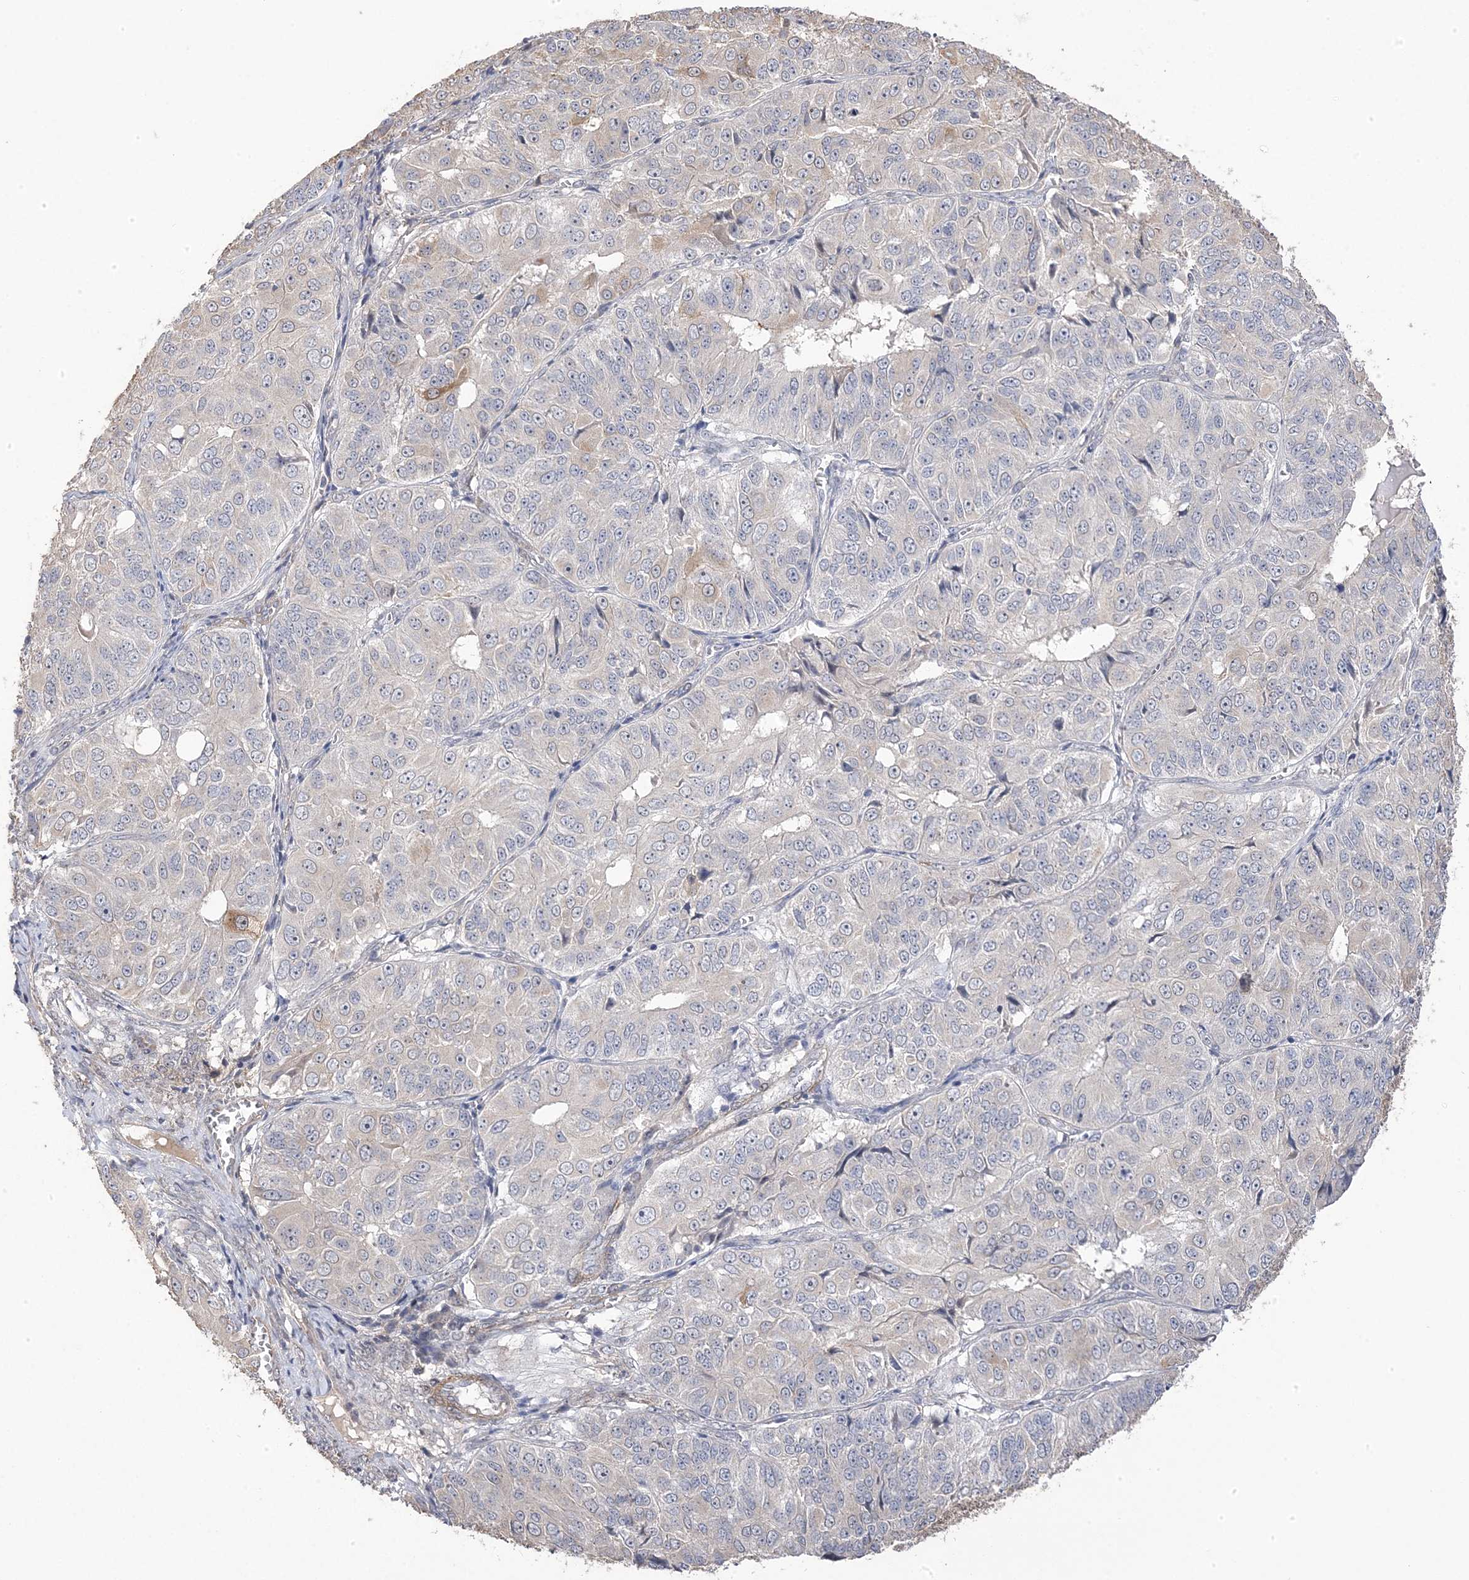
{"staining": {"intensity": "negative", "quantity": "none", "location": "none"}, "tissue": "ovarian cancer", "cell_type": "Tumor cells", "image_type": "cancer", "snomed": [{"axis": "morphology", "description": "Carcinoma, endometroid"}, {"axis": "topography", "description": "Ovary"}], "caption": "Ovarian cancer was stained to show a protein in brown. There is no significant expression in tumor cells.", "gene": "GTPBP6", "patient": {"sex": "female", "age": 51}}